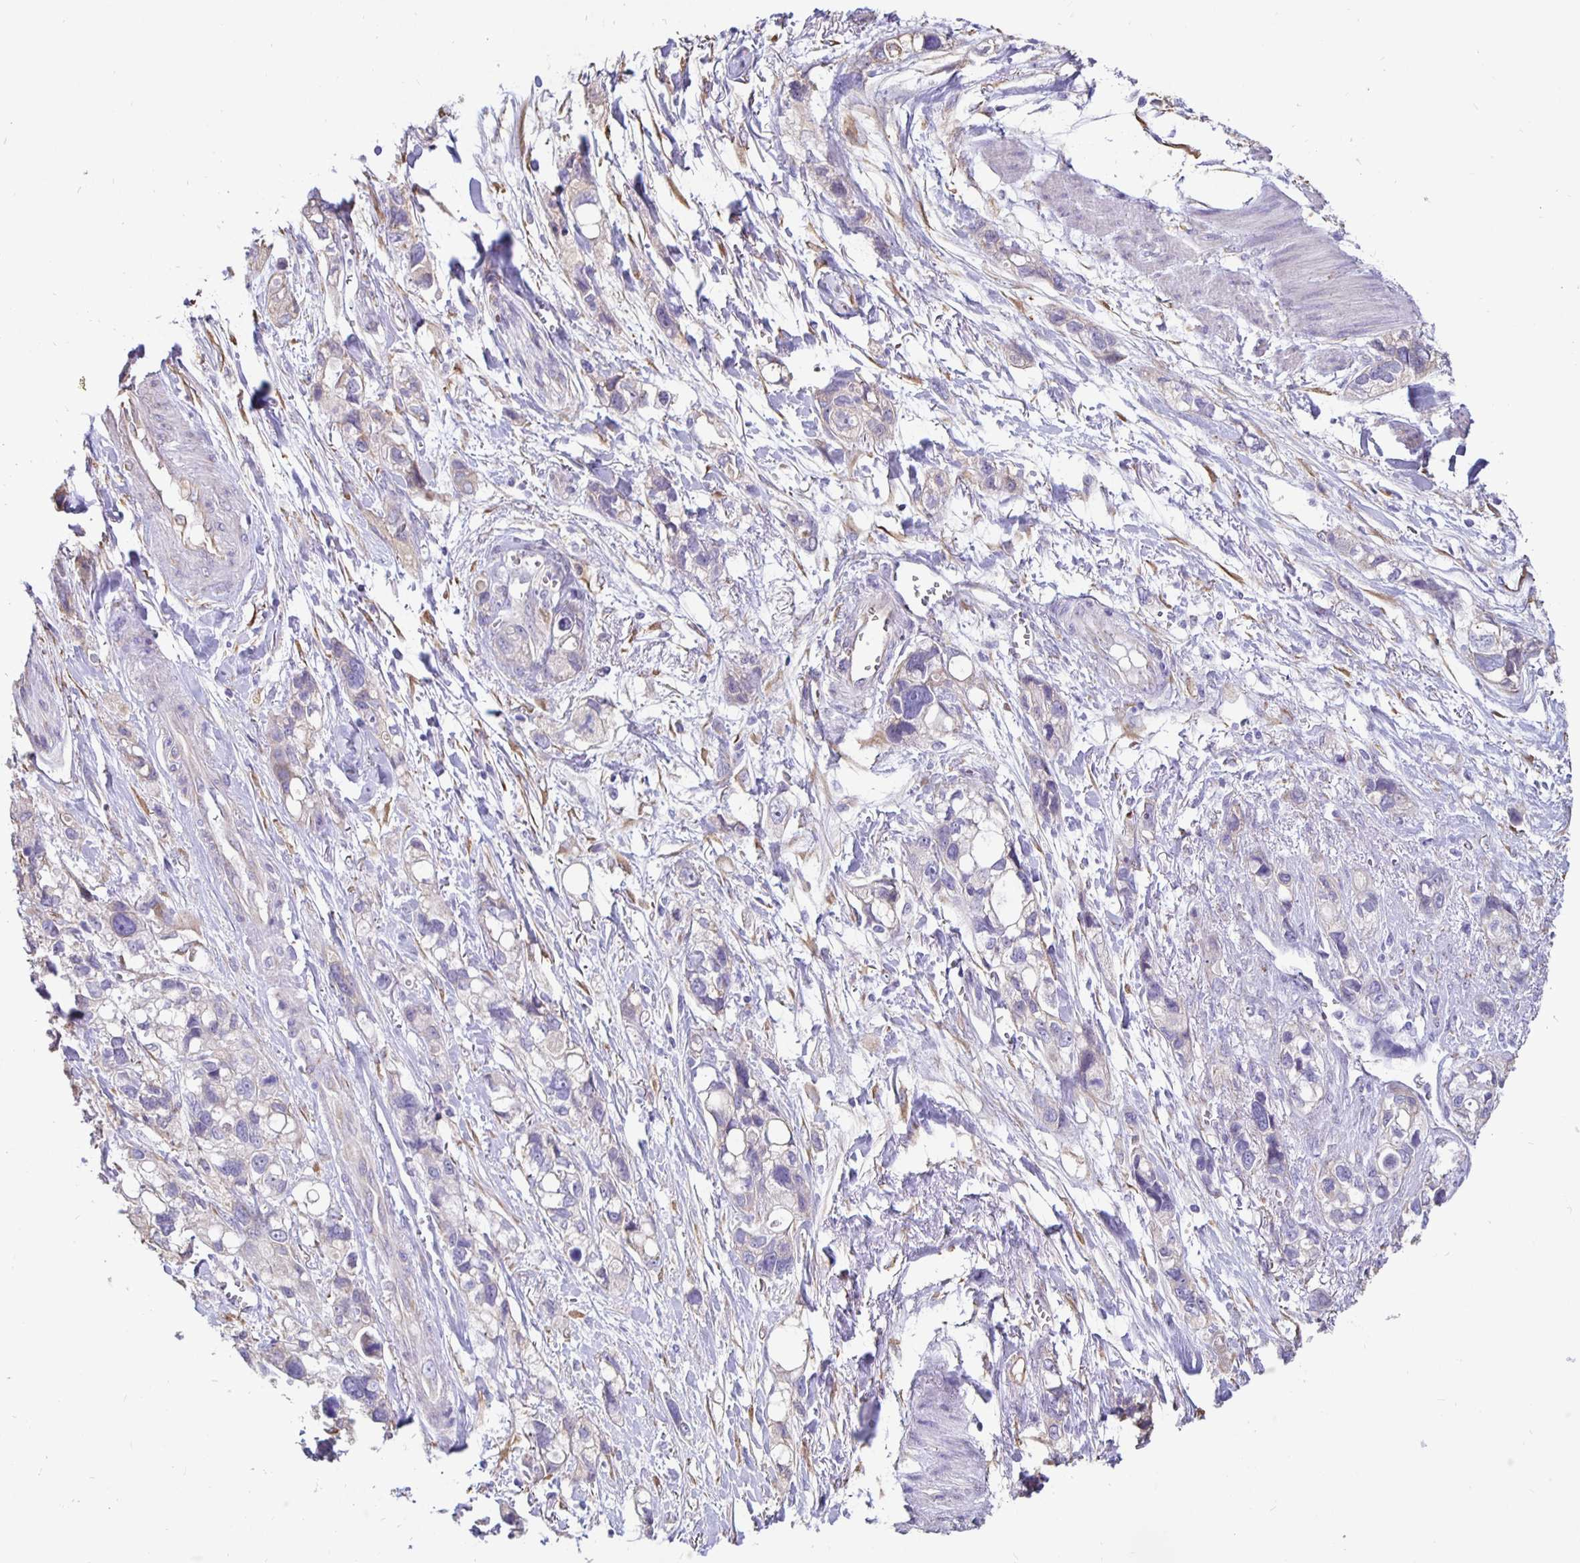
{"staining": {"intensity": "negative", "quantity": "none", "location": "none"}, "tissue": "stomach cancer", "cell_type": "Tumor cells", "image_type": "cancer", "snomed": [{"axis": "morphology", "description": "Adenocarcinoma, NOS"}, {"axis": "topography", "description": "Stomach, upper"}], "caption": "This is an immunohistochemistry image of stomach cancer. There is no expression in tumor cells.", "gene": "DNAI2", "patient": {"sex": "female", "age": 81}}